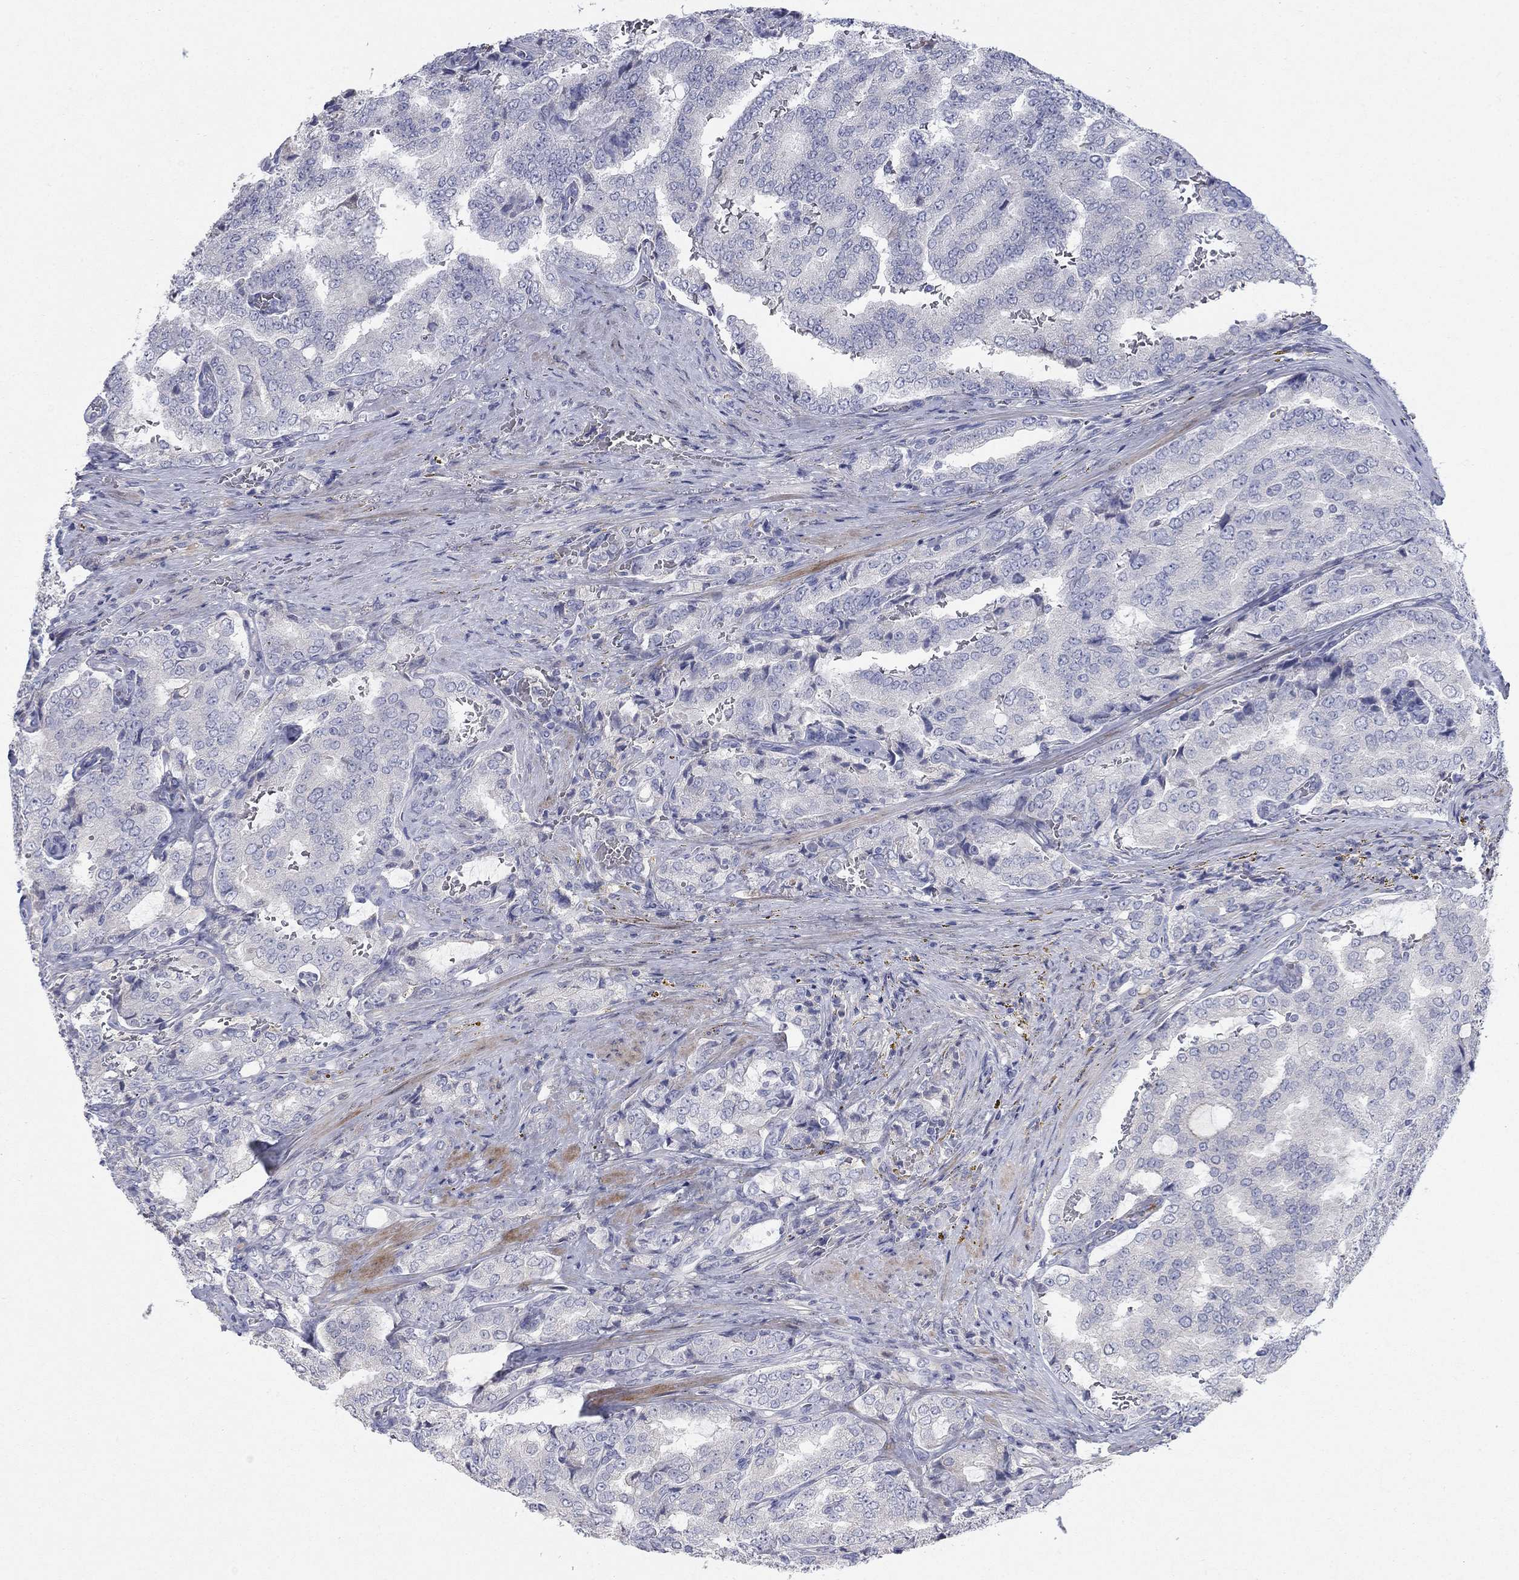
{"staining": {"intensity": "negative", "quantity": "none", "location": "none"}, "tissue": "prostate cancer", "cell_type": "Tumor cells", "image_type": "cancer", "snomed": [{"axis": "morphology", "description": "Adenocarcinoma, NOS"}, {"axis": "topography", "description": "Prostate"}], "caption": "Protein analysis of adenocarcinoma (prostate) exhibits no significant expression in tumor cells.", "gene": "TMEM249", "patient": {"sex": "male", "age": 65}}